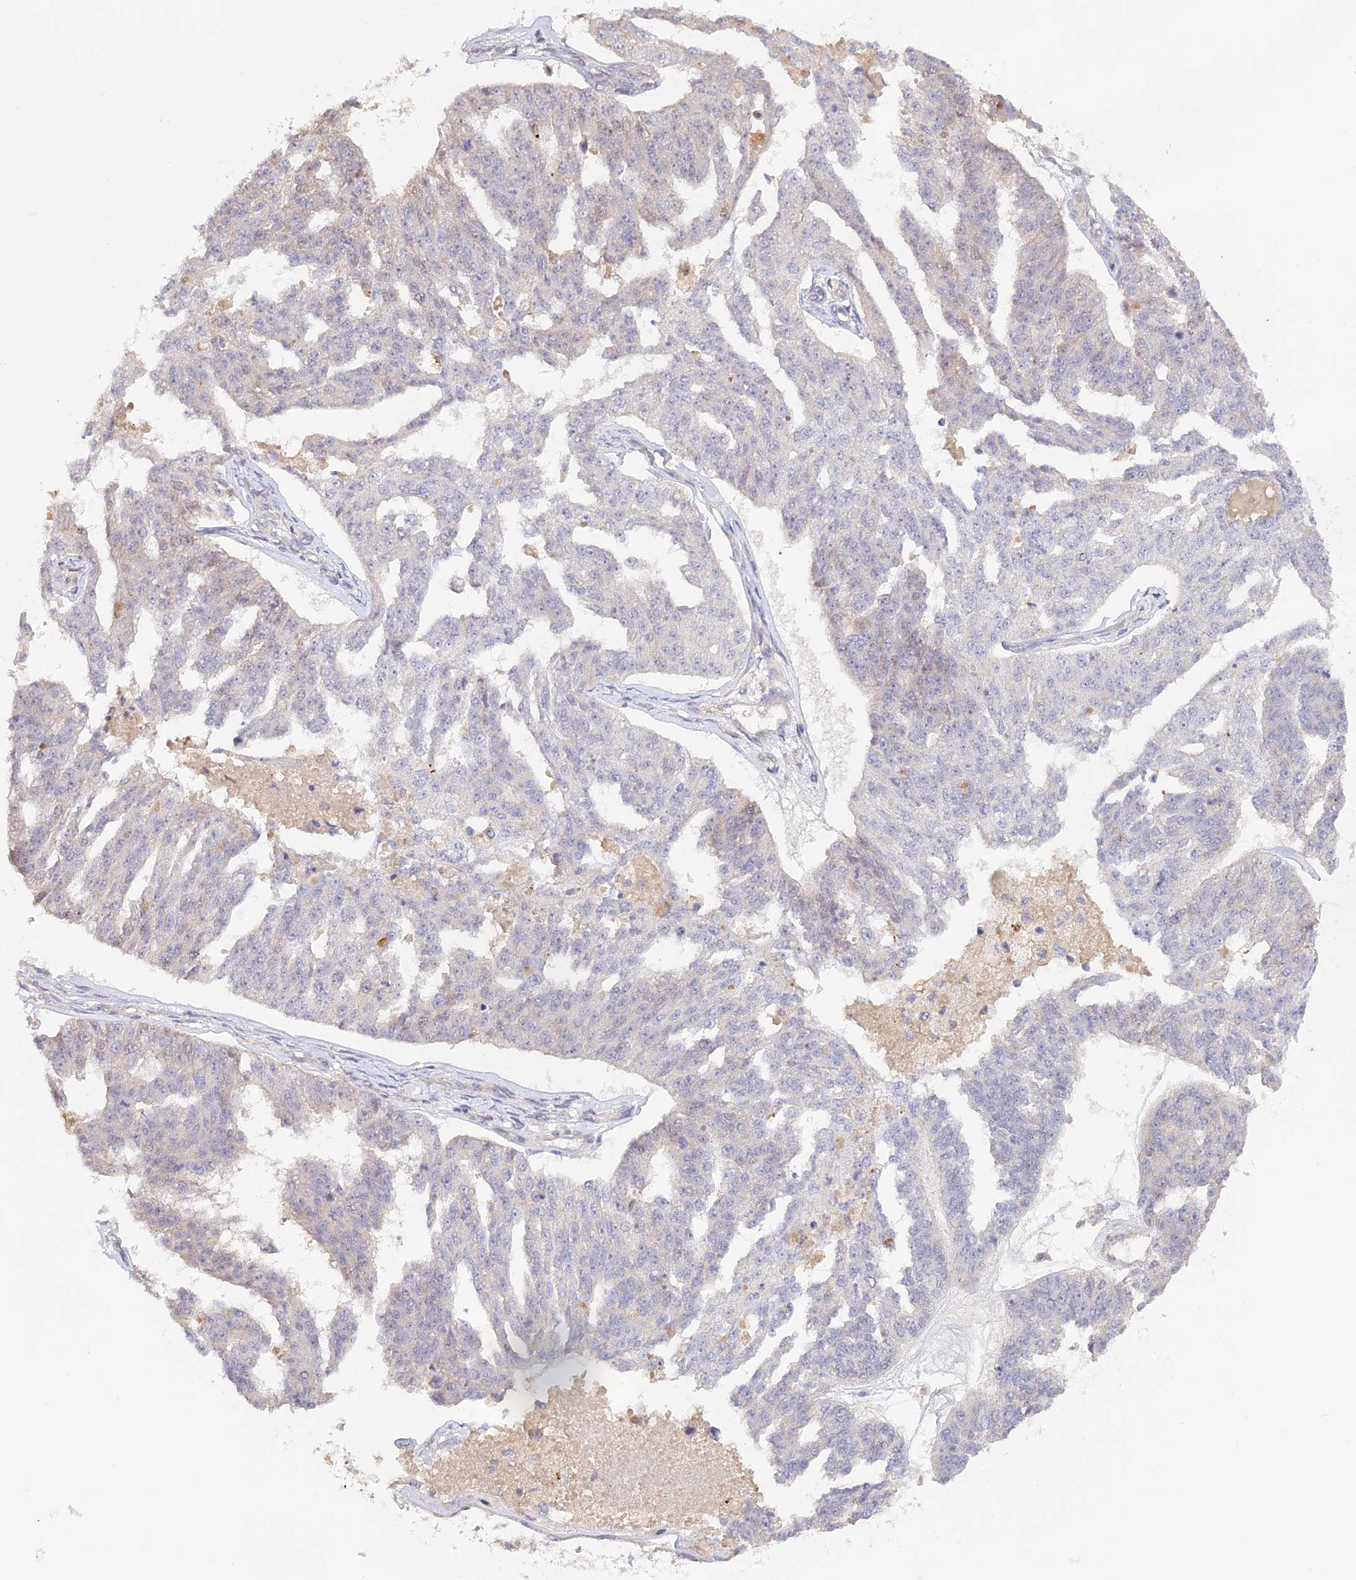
{"staining": {"intensity": "negative", "quantity": "none", "location": "none"}, "tissue": "ovarian cancer", "cell_type": "Tumor cells", "image_type": "cancer", "snomed": [{"axis": "morphology", "description": "Cystadenocarcinoma, serous, NOS"}, {"axis": "topography", "description": "Ovary"}], "caption": "This micrograph is of ovarian serous cystadenocarcinoma stained with immunohistochemistry (IHC) to label a protein in brown with the nuclei are counter-stained blue. There is no positivity in tumor cells. The staining is performed using DAB (3,3'-diaminobenzidine) brown chromogen with nuclei counter-stained in using hematoxylin.", "gene": "CAMSAP3", "patient": {"sex": "female", "age": 58}}